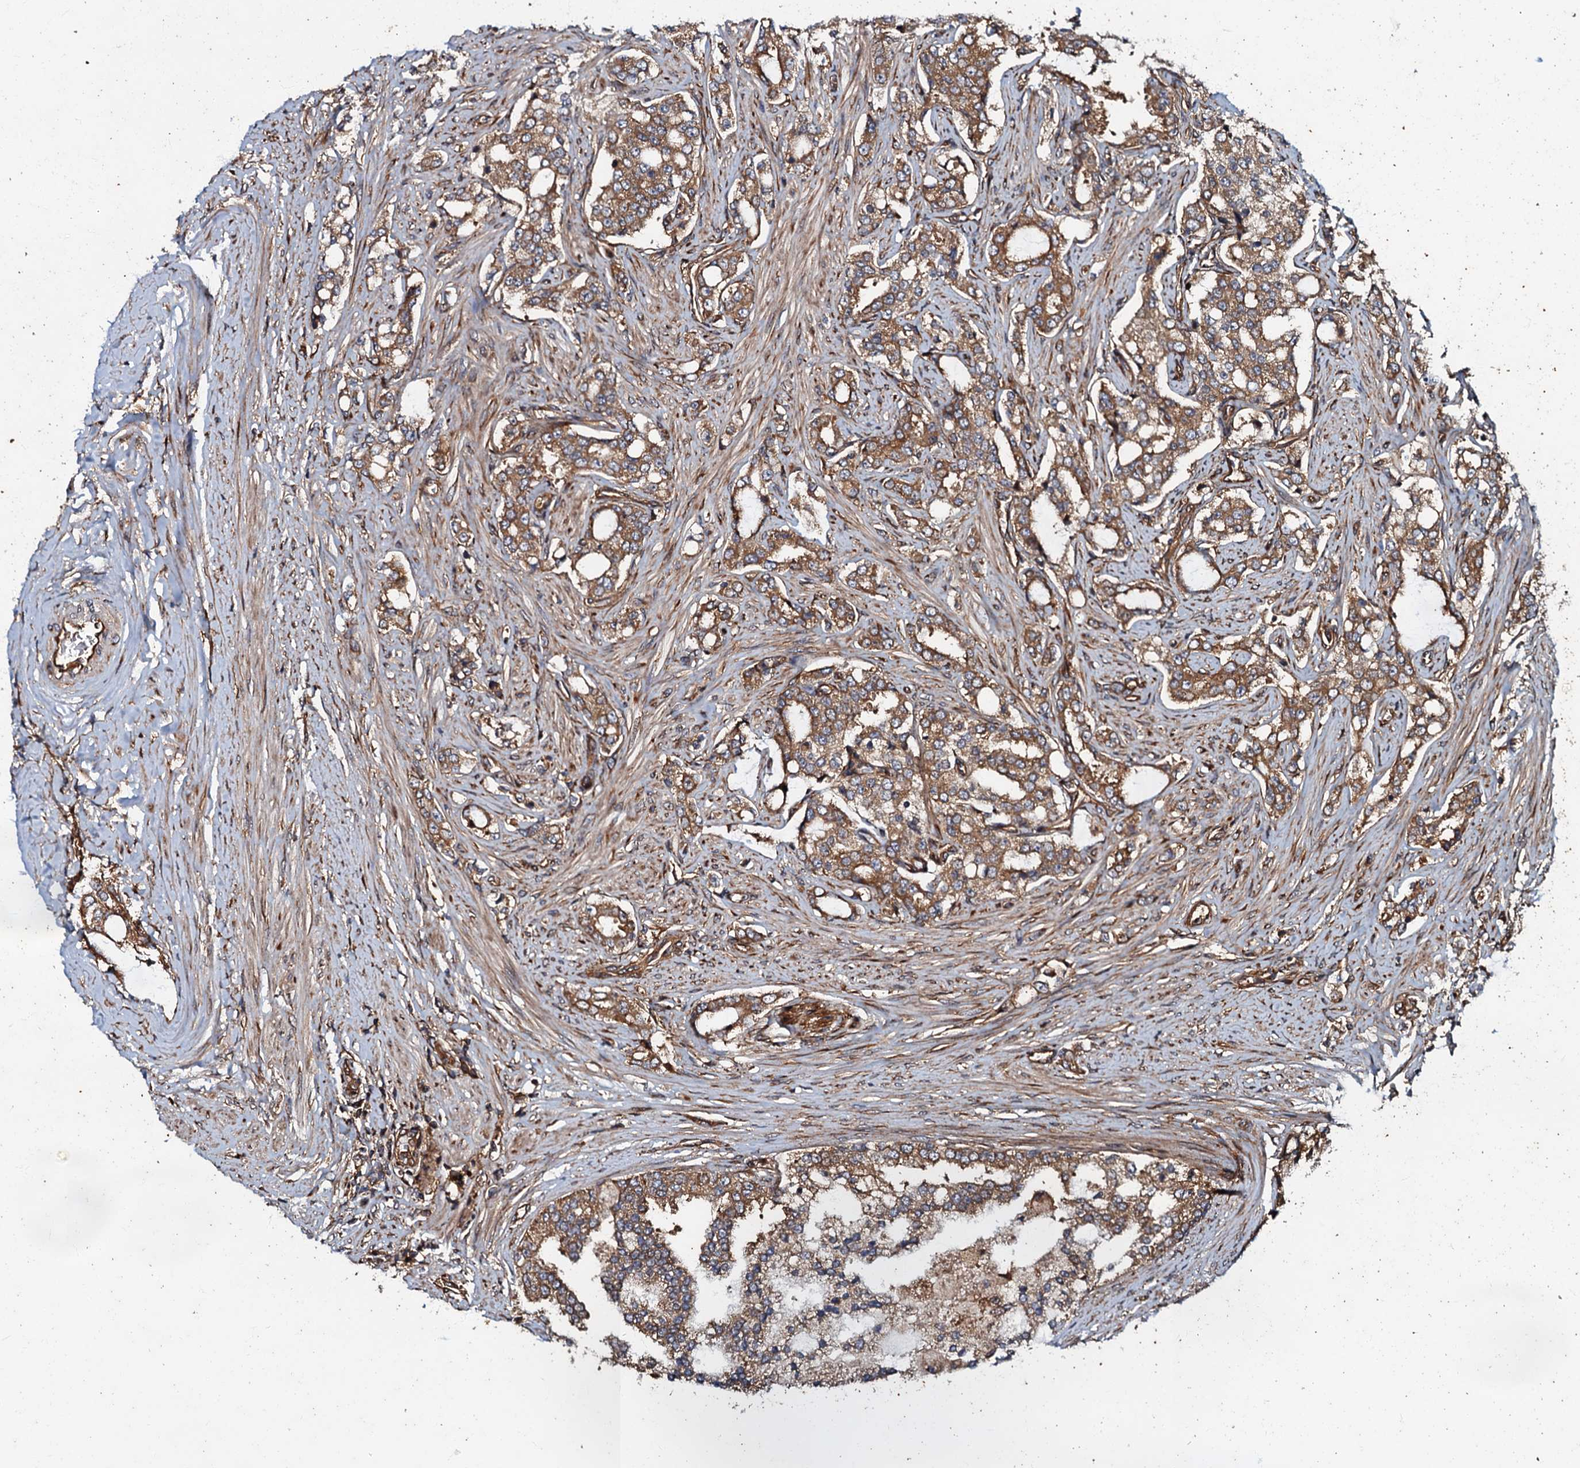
{"staining": {"intensity": "moderate", "quantity": ">75%", "location": "cytoplasmic/membranous"}, "tissue": "prostate cancer", "cell_type": "Tumor cells", "image_type": "cancer", "snomed": [{"axis": "morphology", "description": "Adenocarcinoma, High grade"}, {"axis": "topography", "description": "Prostate"}], "caption": "High-grade adenocarcinoma (prostate) tissue demonstrates moderate cytoplasmic/membranous staining in approximately >75% of tumor cells, visualized by immunohistochemistry. Nuclei are stained in blue.", "gene": "BLOC1S6", "patient": {"sex": "male", "age": 64}}